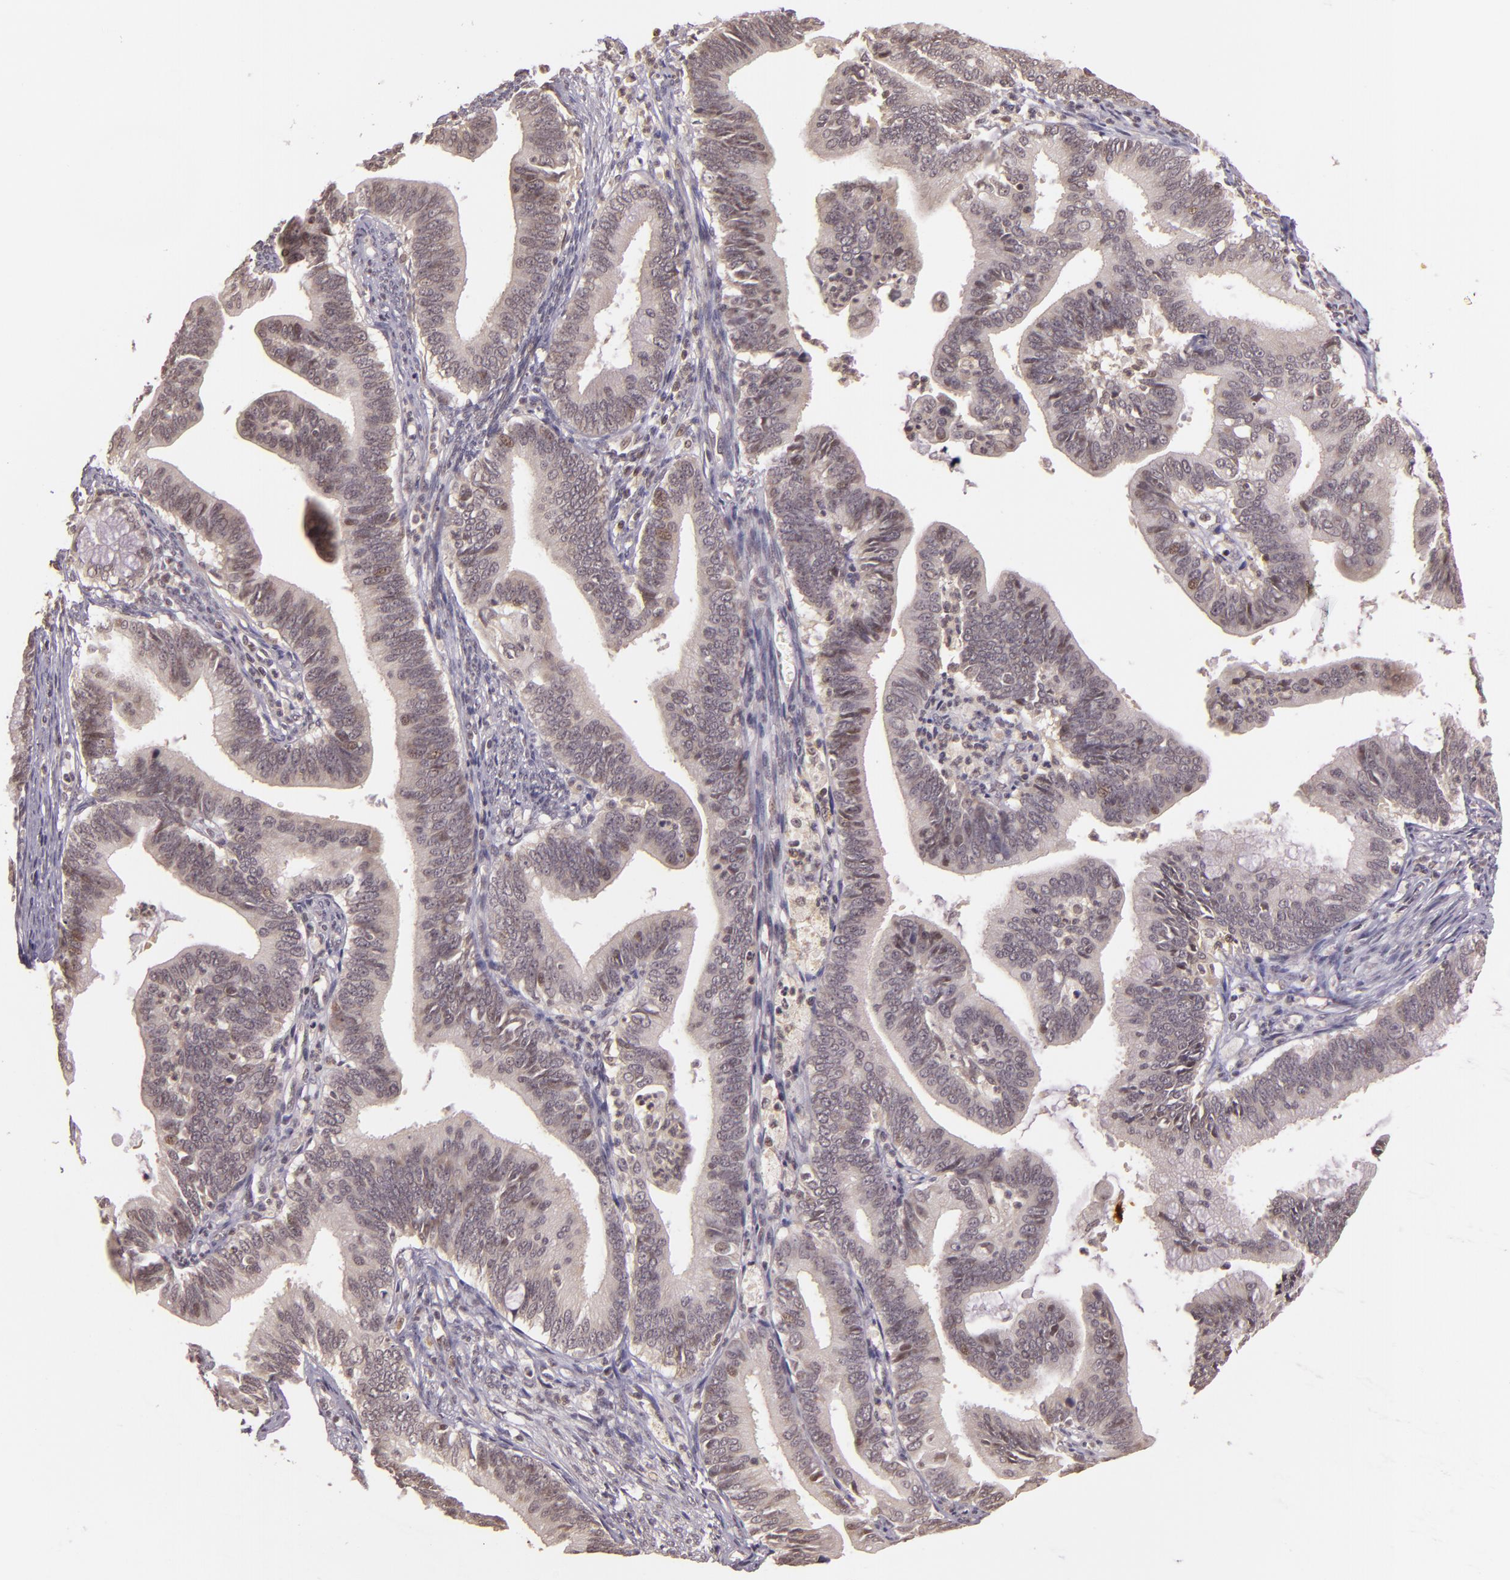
{"staining": {"intensity": "weak", "quantity": "25%-75%", "location": "cytoplasmic/membranous,nuclear"}, "tissue": "cervical cancer", "cell_type": "Tumor cells", "image_type": "cancer", "snomed": [{"axis": "morphology", "description": "Adenocarcinoma, NOS"}, {"axis": "topography", "description": "Cervix"}], "caption": "IHC (DAB (3,3'-diaminobenzidine)) staining of cervical cancer demonstrates weak cytoplasmic/membranous and nuclear protein staining in approximately 25%-75% of tumor cells.", "gene": "TXNRD2", "patient": {"sex": "female", "age": 47}}